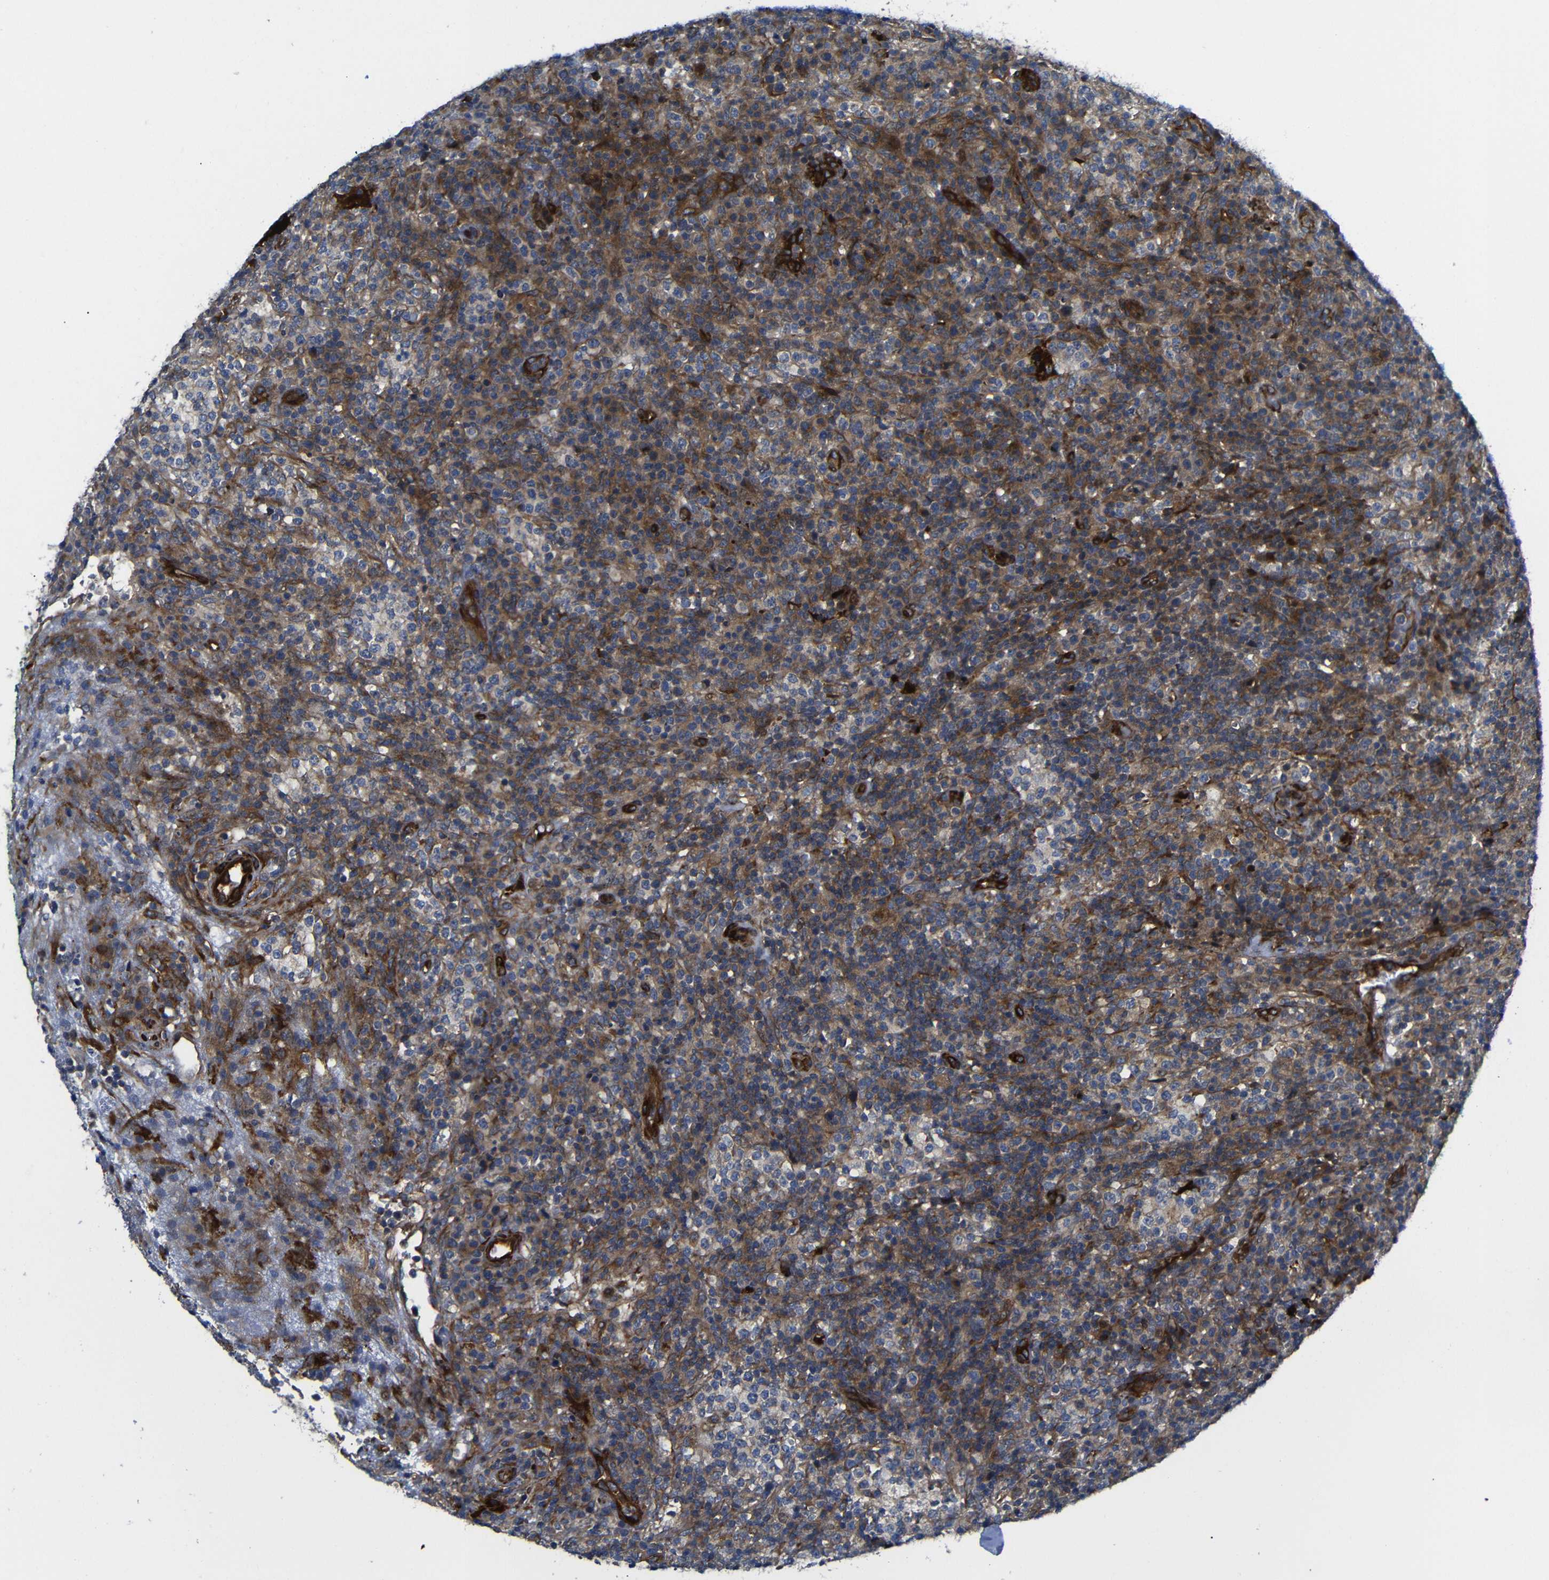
{"staining": {"intensity": "moderate", "quantity": "25%-75%", "location": "cytoplasmic/membranous"}, "tissue": "lymphoma", "cell_type": "Tumor cells", "image_type": "cancer", "snomed": [{"axis": "morphology", "description": "Malignant lymphoma, non-Hodgkin's type, High grade"}, {"axis": "topography", "description": "Lymph node"}], "caption": "DAB (3,3'-diaminobenzidine) immunohistochemical staining of high-grade malignant lymphoma, non-Hodgkin's type shows moderate cytoplasmic/membranous protein positivity in approximately 25%-75% of tumor cells. (Stains: DAB in brown, nuclei in blue, Microscopy: brightfield microscopy at high magnification).", "gene": "PARP14", "patient": {"sex": "female", "age": 76}}